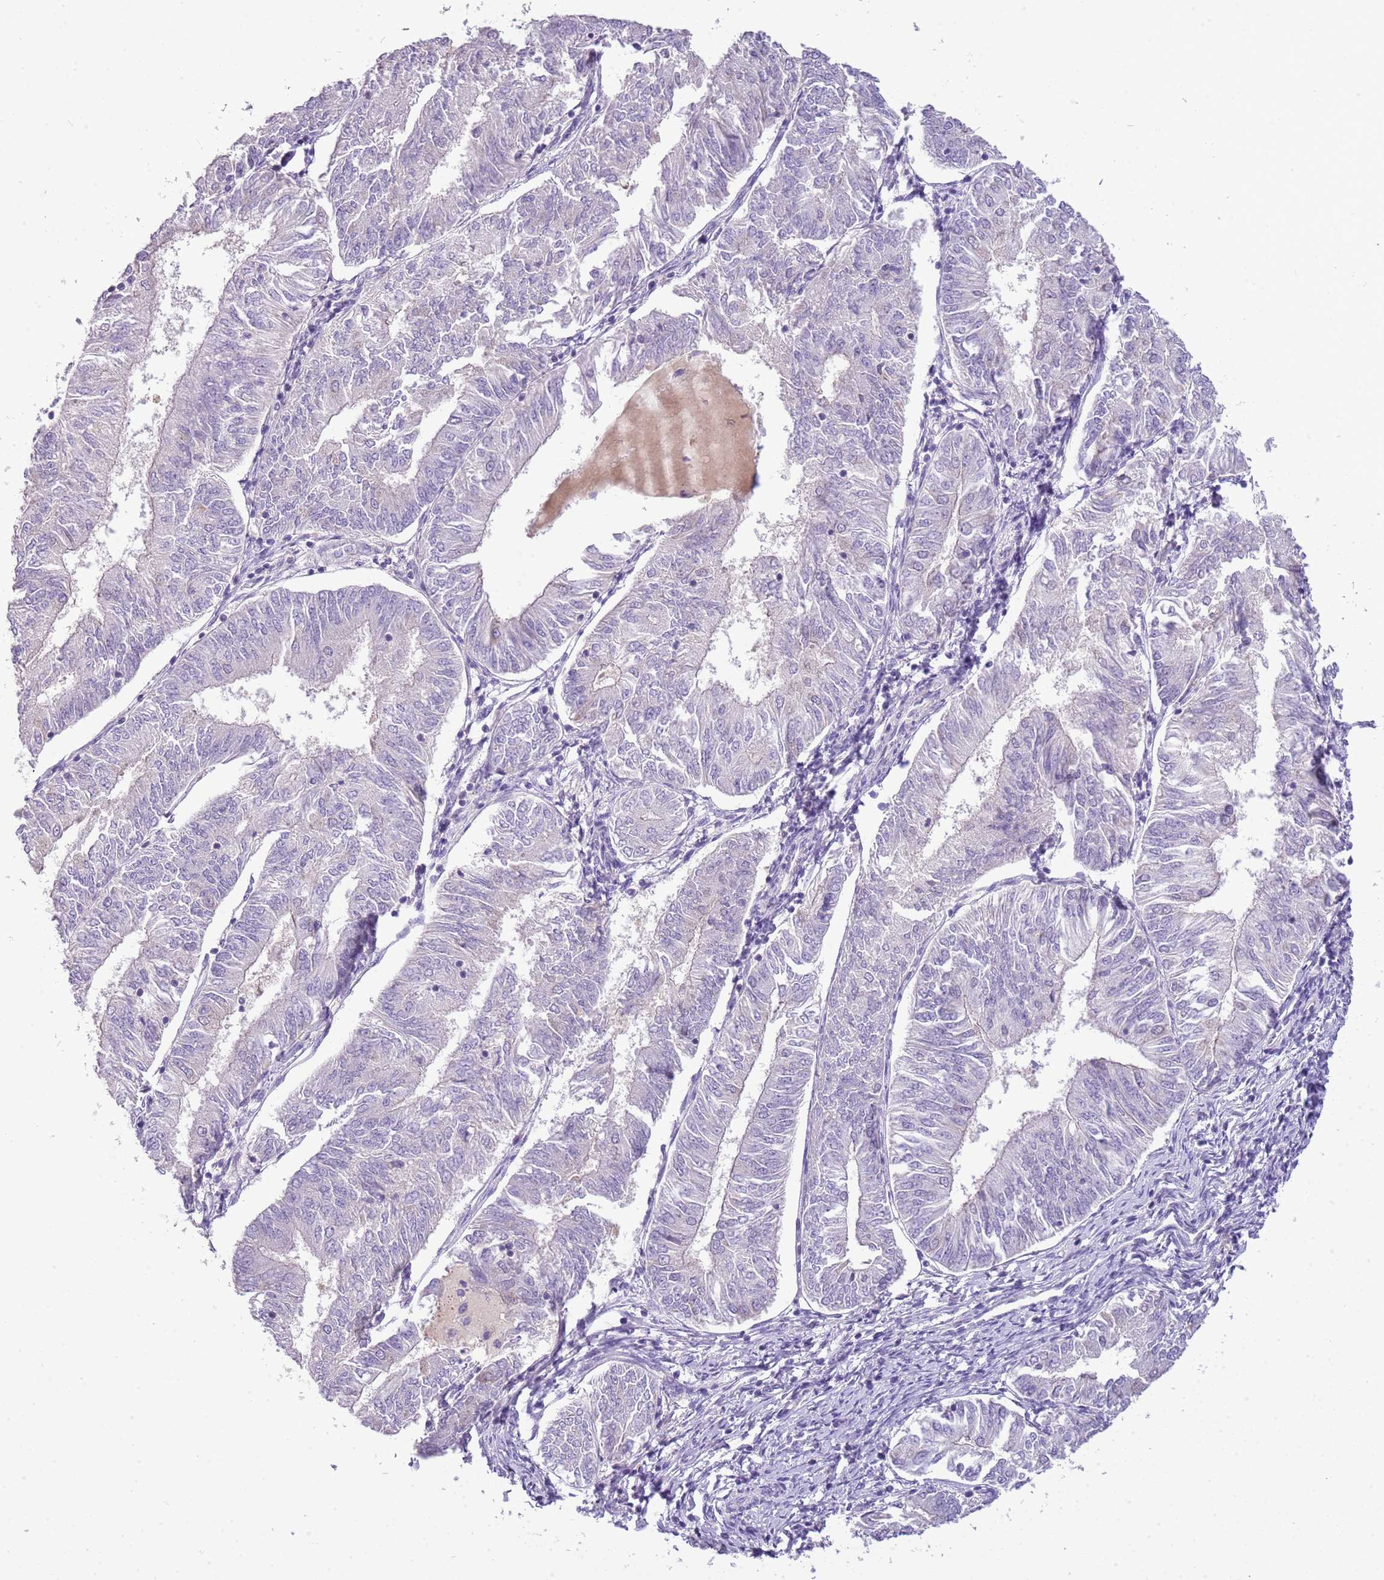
{"staining": {"intensity": "negative", "quantity": "none", "location": "none"}, "tissue": "endometrial cancer", "cell_type": "Tumor cells", "image_type": "cancer", "snomed": [{"axis": "morphology", "description": "Adenocarcinoma, NOS"}, {"axis": "topography", "description": "Endometrium"}], "caption": "This histopathology image is of adenocarcinoma (endometrial) stained with immunohistochemistry (IHC) to label a protein in brown with the nuclei are counter-stained blue. There is no staining in tumor cells. Brightfield microscopy of immunohistochemistry (IHC) stained with DAB (brown) and hematoxylin (blue), captured at high magnification.", "gene": "SCAMP5", "patient": {"sex": "female", "age": 58}}